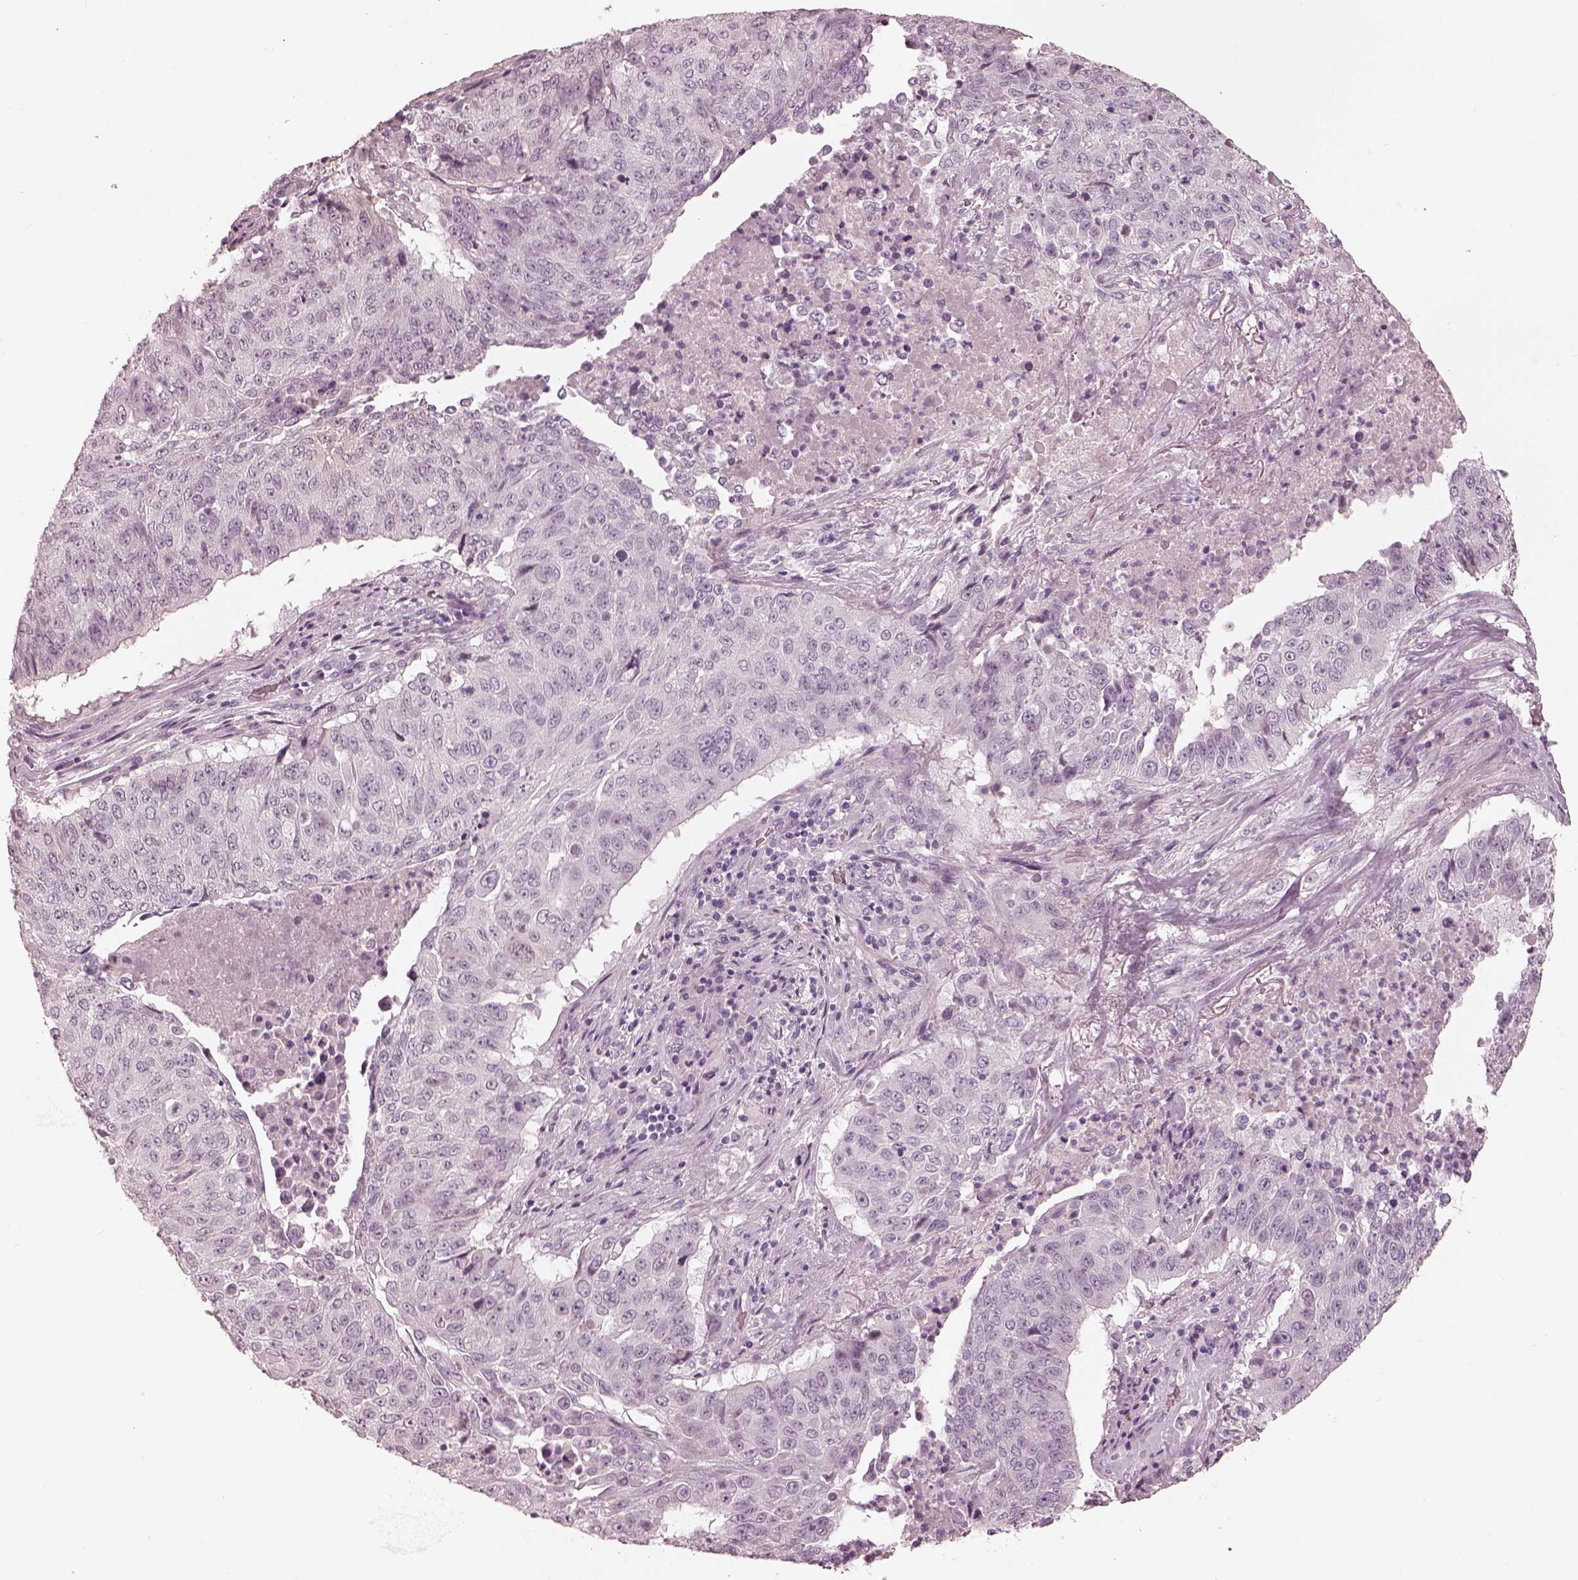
{"staining": {"intensity": "negative", "quantity": "none", "location": "none"}, "tissue": "lung cancer", "cell_type": "Tumor cells", "image_type": "cancer", "snomed": [{"axis": "morphology", "description": "Normal tissue, NOS"}, {"axis": "morphology", "description": "Squamous cell carcinoma, NOS"}, {"axis": "topography", "description": "Bronchus"}, {"axis": "topography", "description": "Lung"}], "caption": "Lung cancer (squamous cell carcinoma) was stained to show a protein in brown. There is no significant staining in tumor cells.", "gene": "OPTC", "patient": {"sex": "male", "age": 64}}